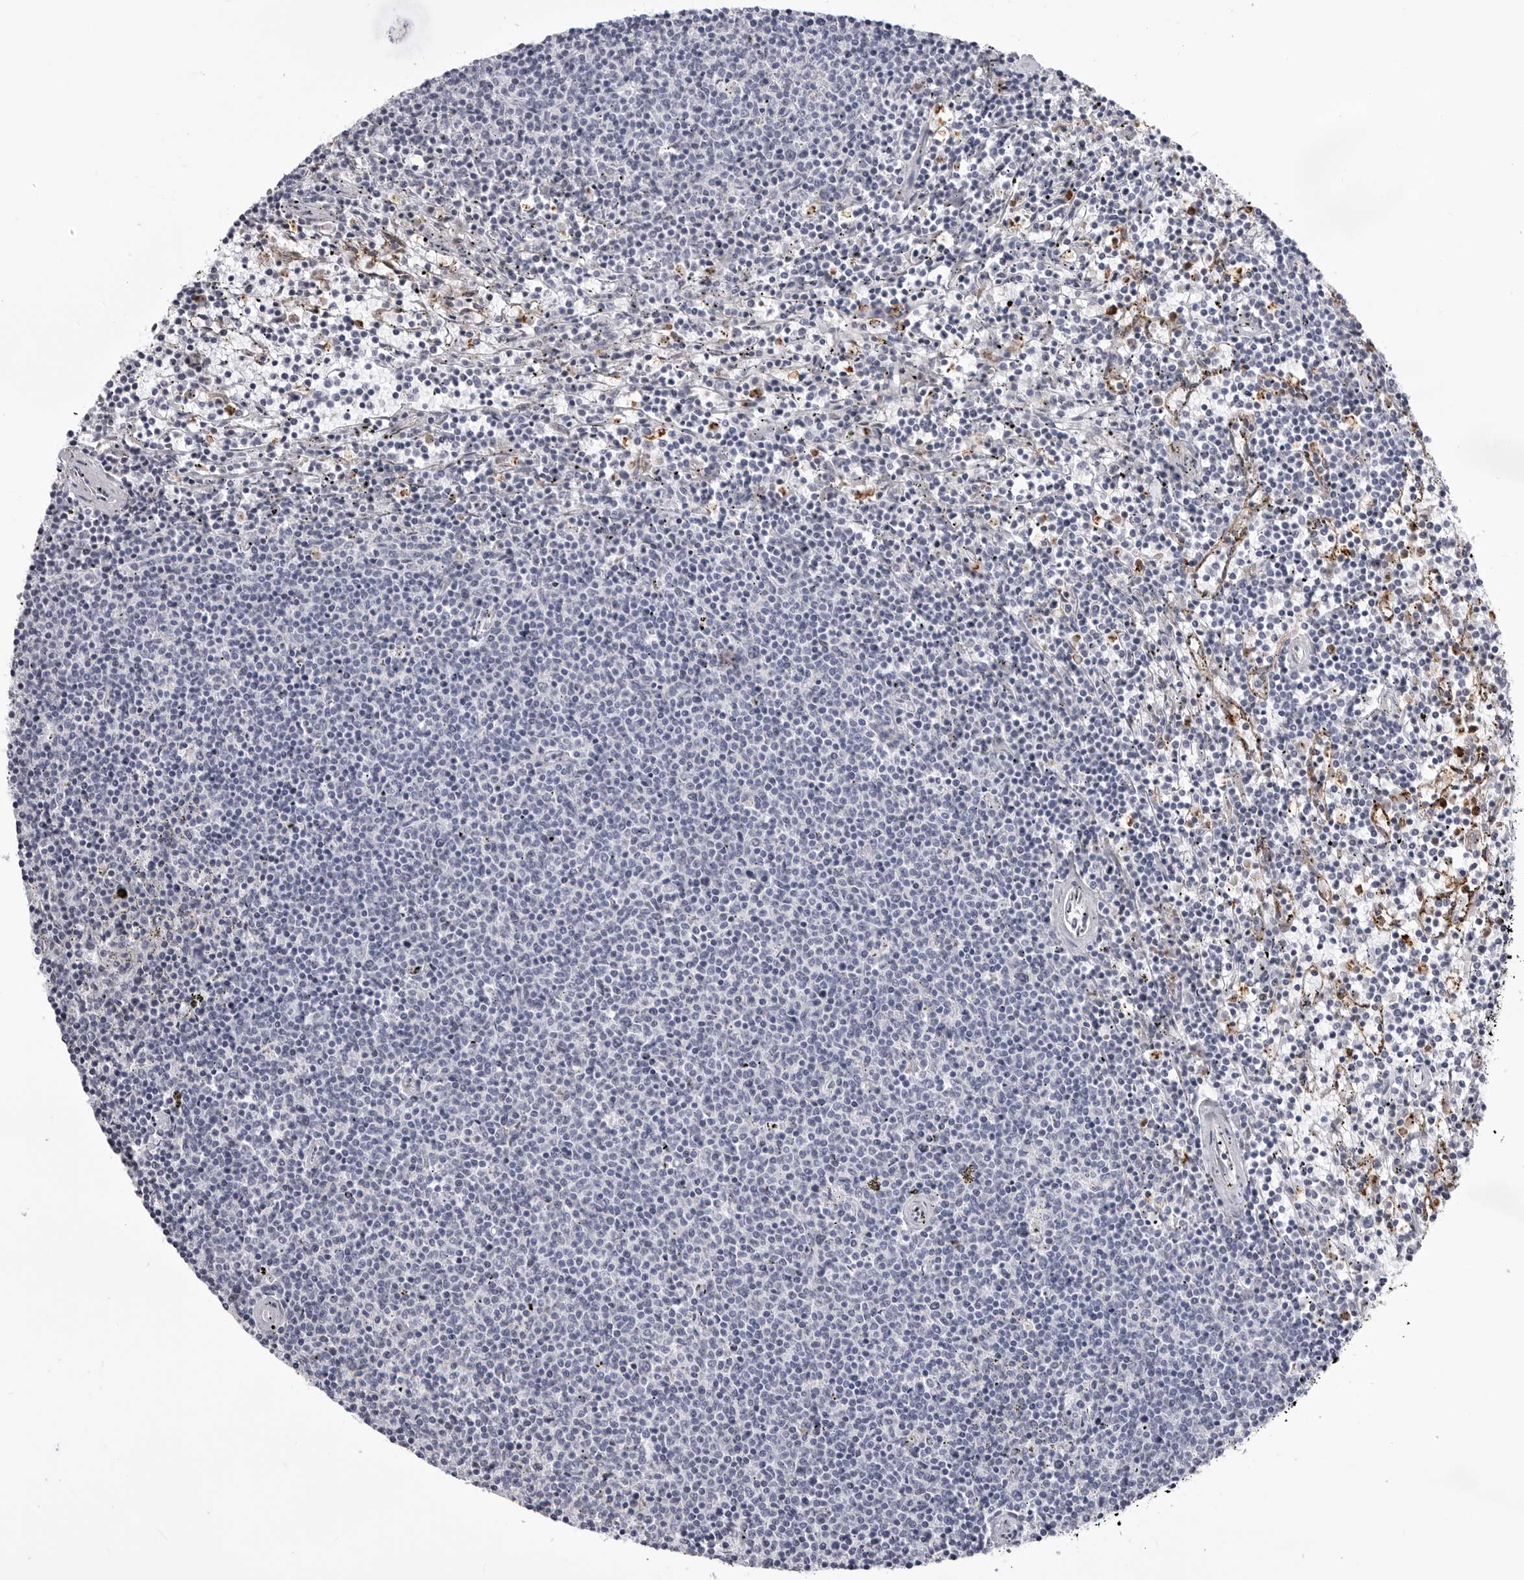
{"staining": {"intensity": "negative", "quantity": "none", "location": "none"}, "tissue": "lymphoma", "cell_type": "Tumor cells", "image_type": "cancer", "snomed": [{"axis": "morphology", "description": "Malignant lymphoma, non-Hodgkin's type, Low grade"}, {"axis": "topography", "description": "Spleen"}], "caption": "Histopathology image shows no significant protein staining in tumor cells of malignant lymphoma, non-Hodgkin's type (low-grade). (Brightfield microscopy of DAB immunohistochemistry (IHC) at high magnification).", "gene": "STAP2", "patient": {"sex": "female", "age": 50}}